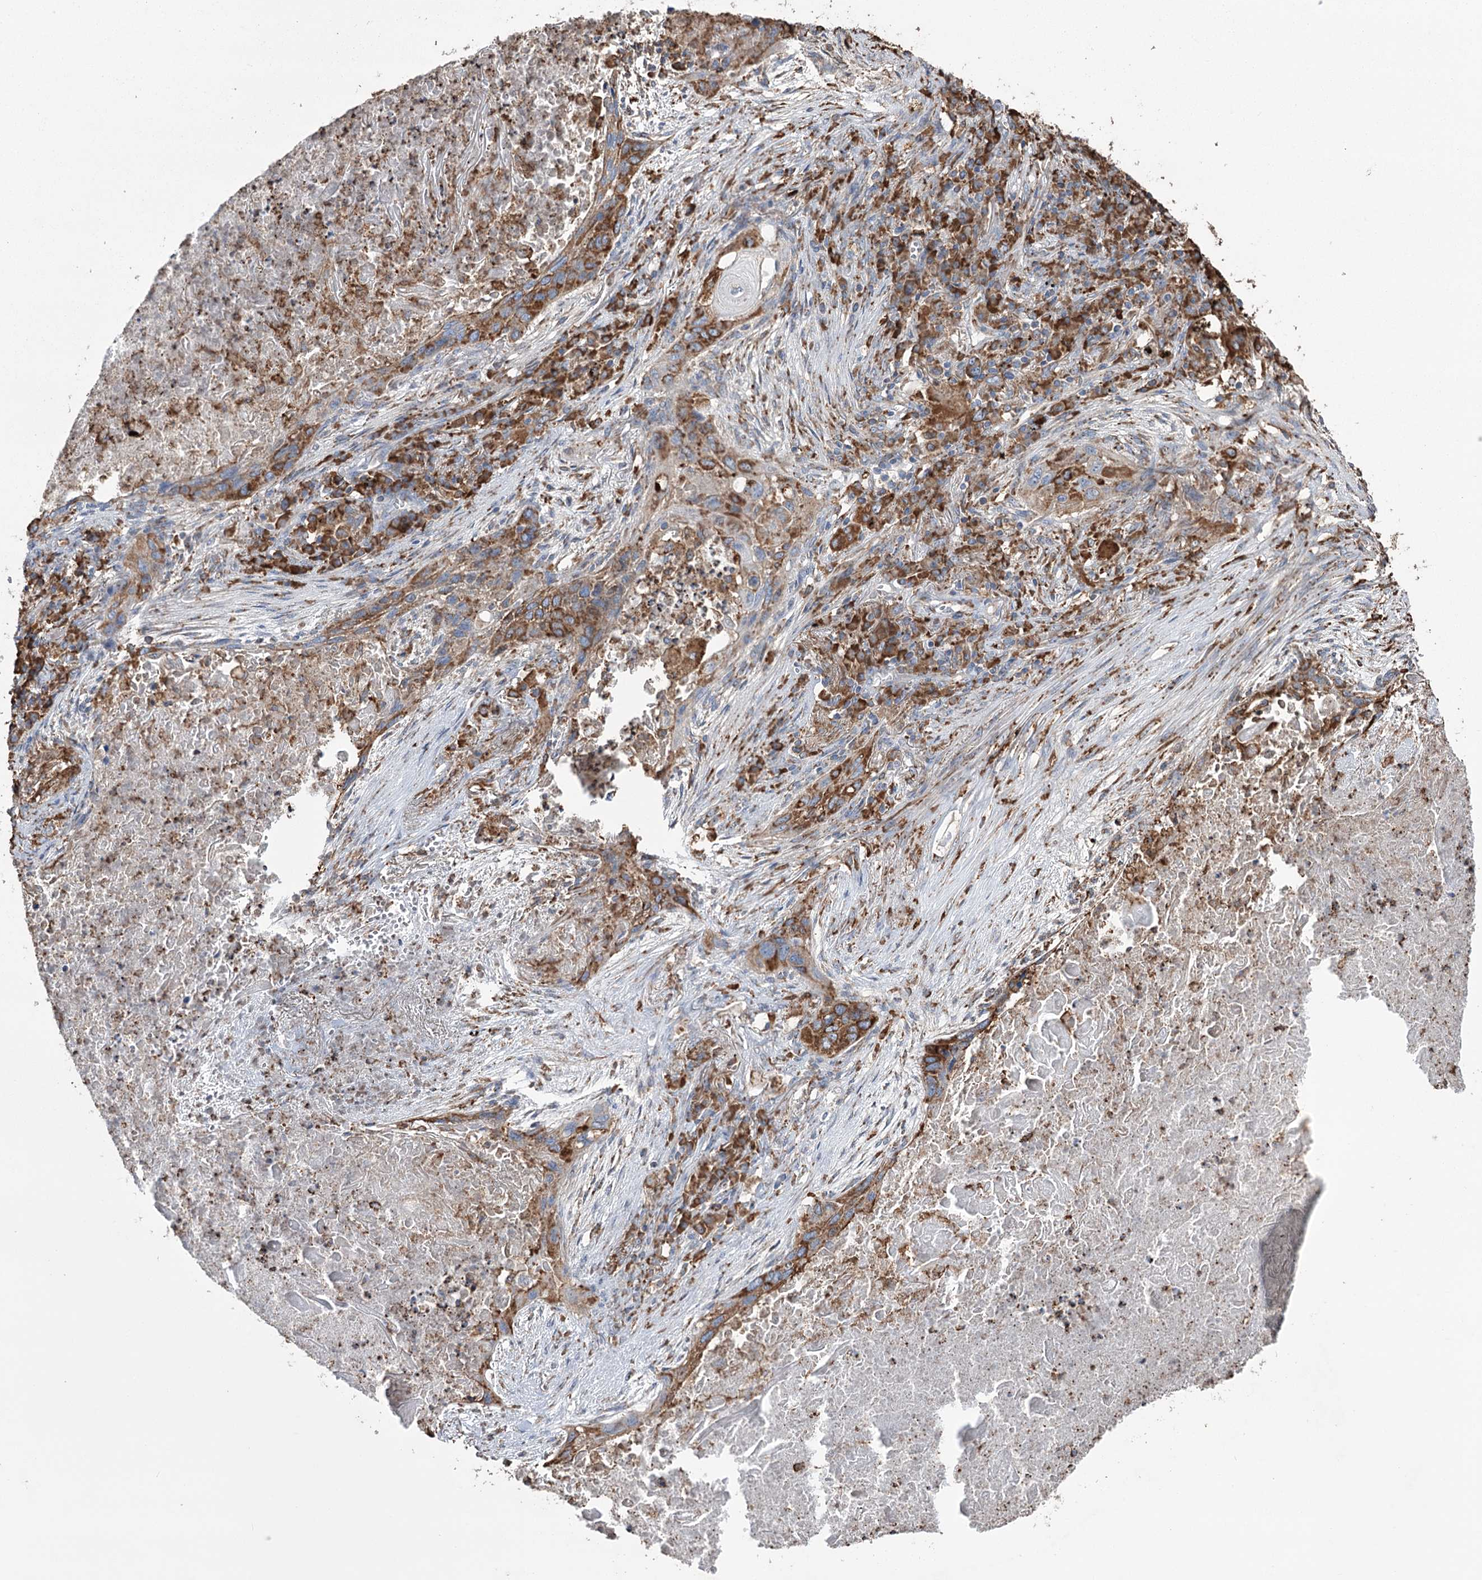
{"staining": {"intensity": "strong", "quantity": ">75%", "location": "cytoplasmic/membranous"}, "tissue": "lung cancer", "cell_type": "Tumor cells", "image_type": "cancer", "snomed": [{"axis": "morphology", "description": "Squamous cell carcinoma, NOS"}, {"axis": "topography", "description": "Lung"}], "caption": "Lung cancer (squamous cell carcinoma) stained for a protein (brown) displays strong cytoplasmic/membranous positive positivity in about >75% of tumor cells.", "gene": "TRIM71", "patient": {"sex": "female", "age": 63}}